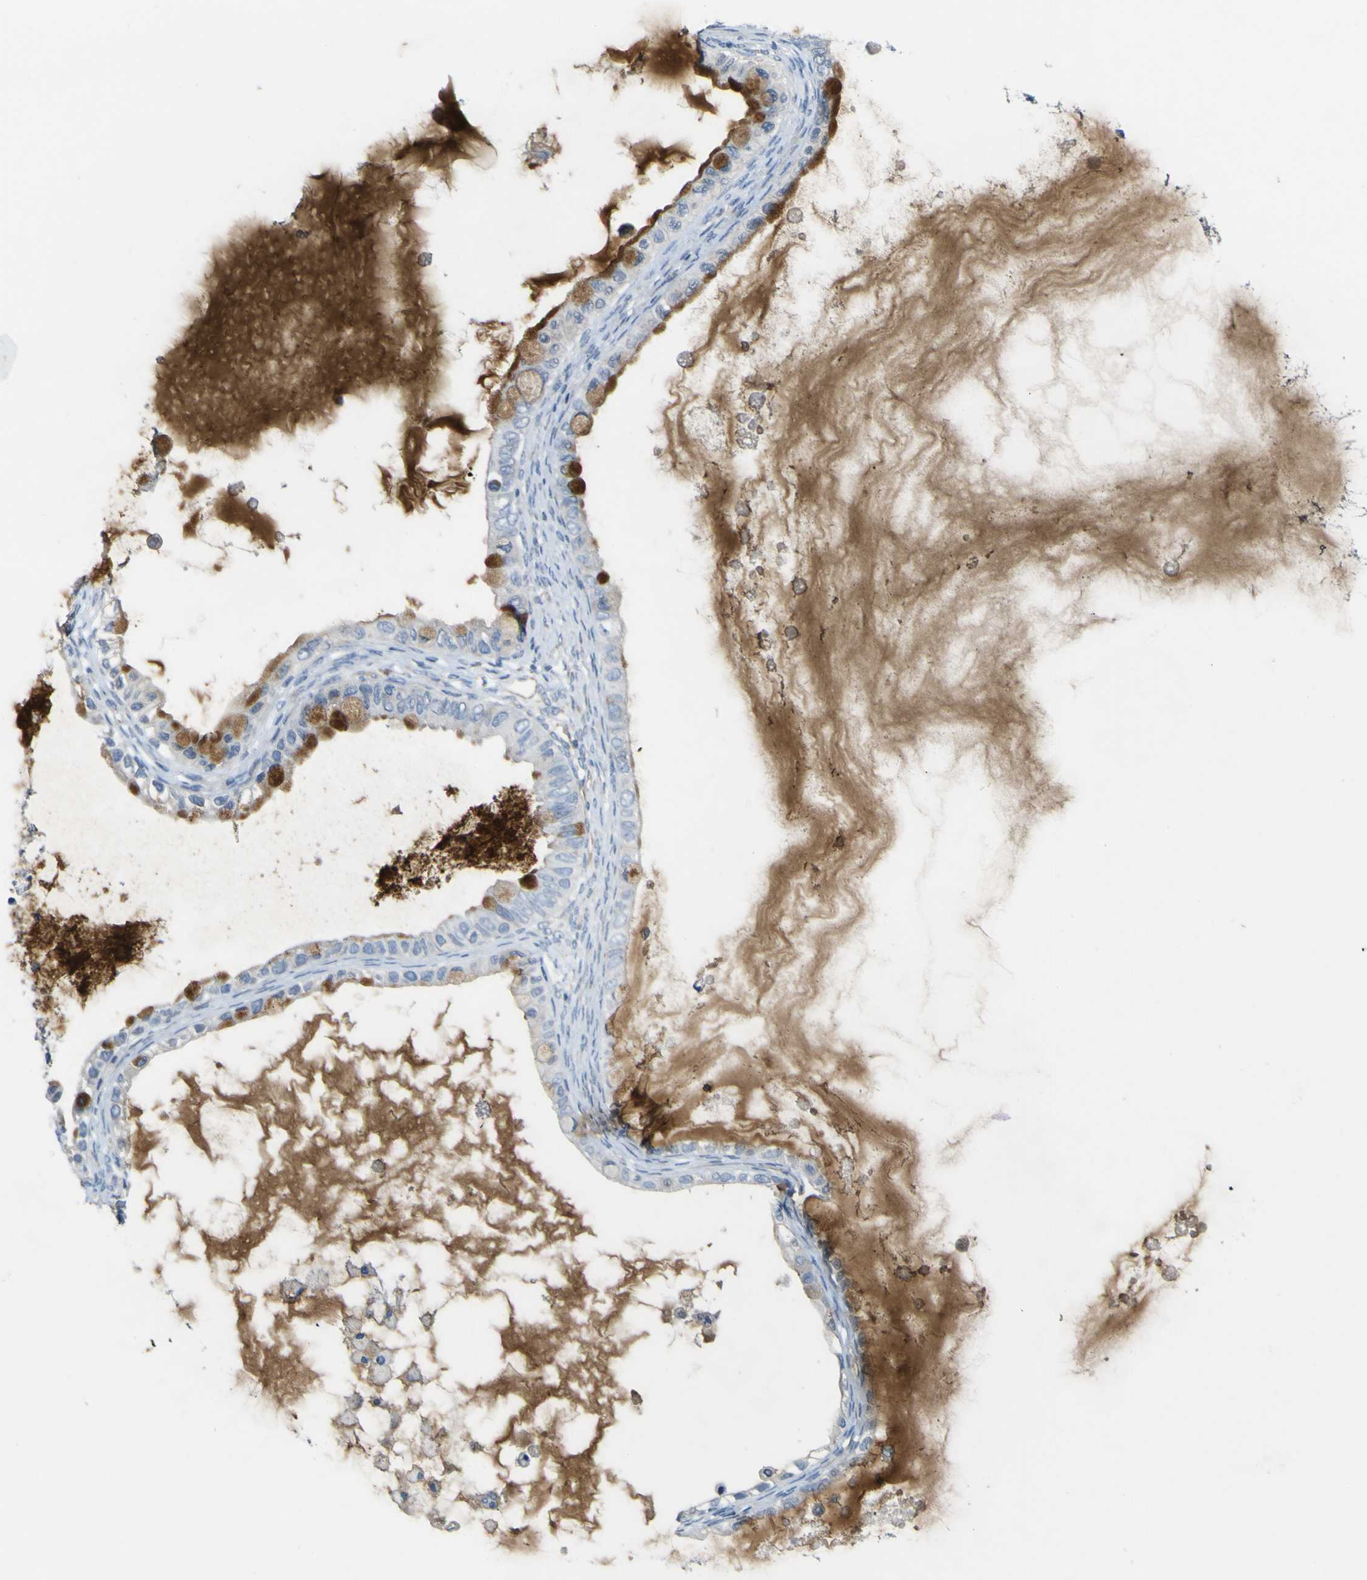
{"staining": {"intensity": "strong", "quantity": "<25%", "location": "cytoplasmic/membranous"}, "tissue": "ovarian cancer", "cell_type": "Tumor cells", "image_type": "cancer", "snomed": [{"axis": "morphology", "description": "Cystadenocarcinoma, mucinous, NOS"}, {"axis": "topography", "description": "Ovary"}], "caption": "Protein expression analysis of ovarian mucinous cystadenocarcinoma shows strong cytoplasmic/membranous positivity in approximately <25% of tumor cells.", "gene": "LDLR", "patient": {"sex": "female", "age": 80}}